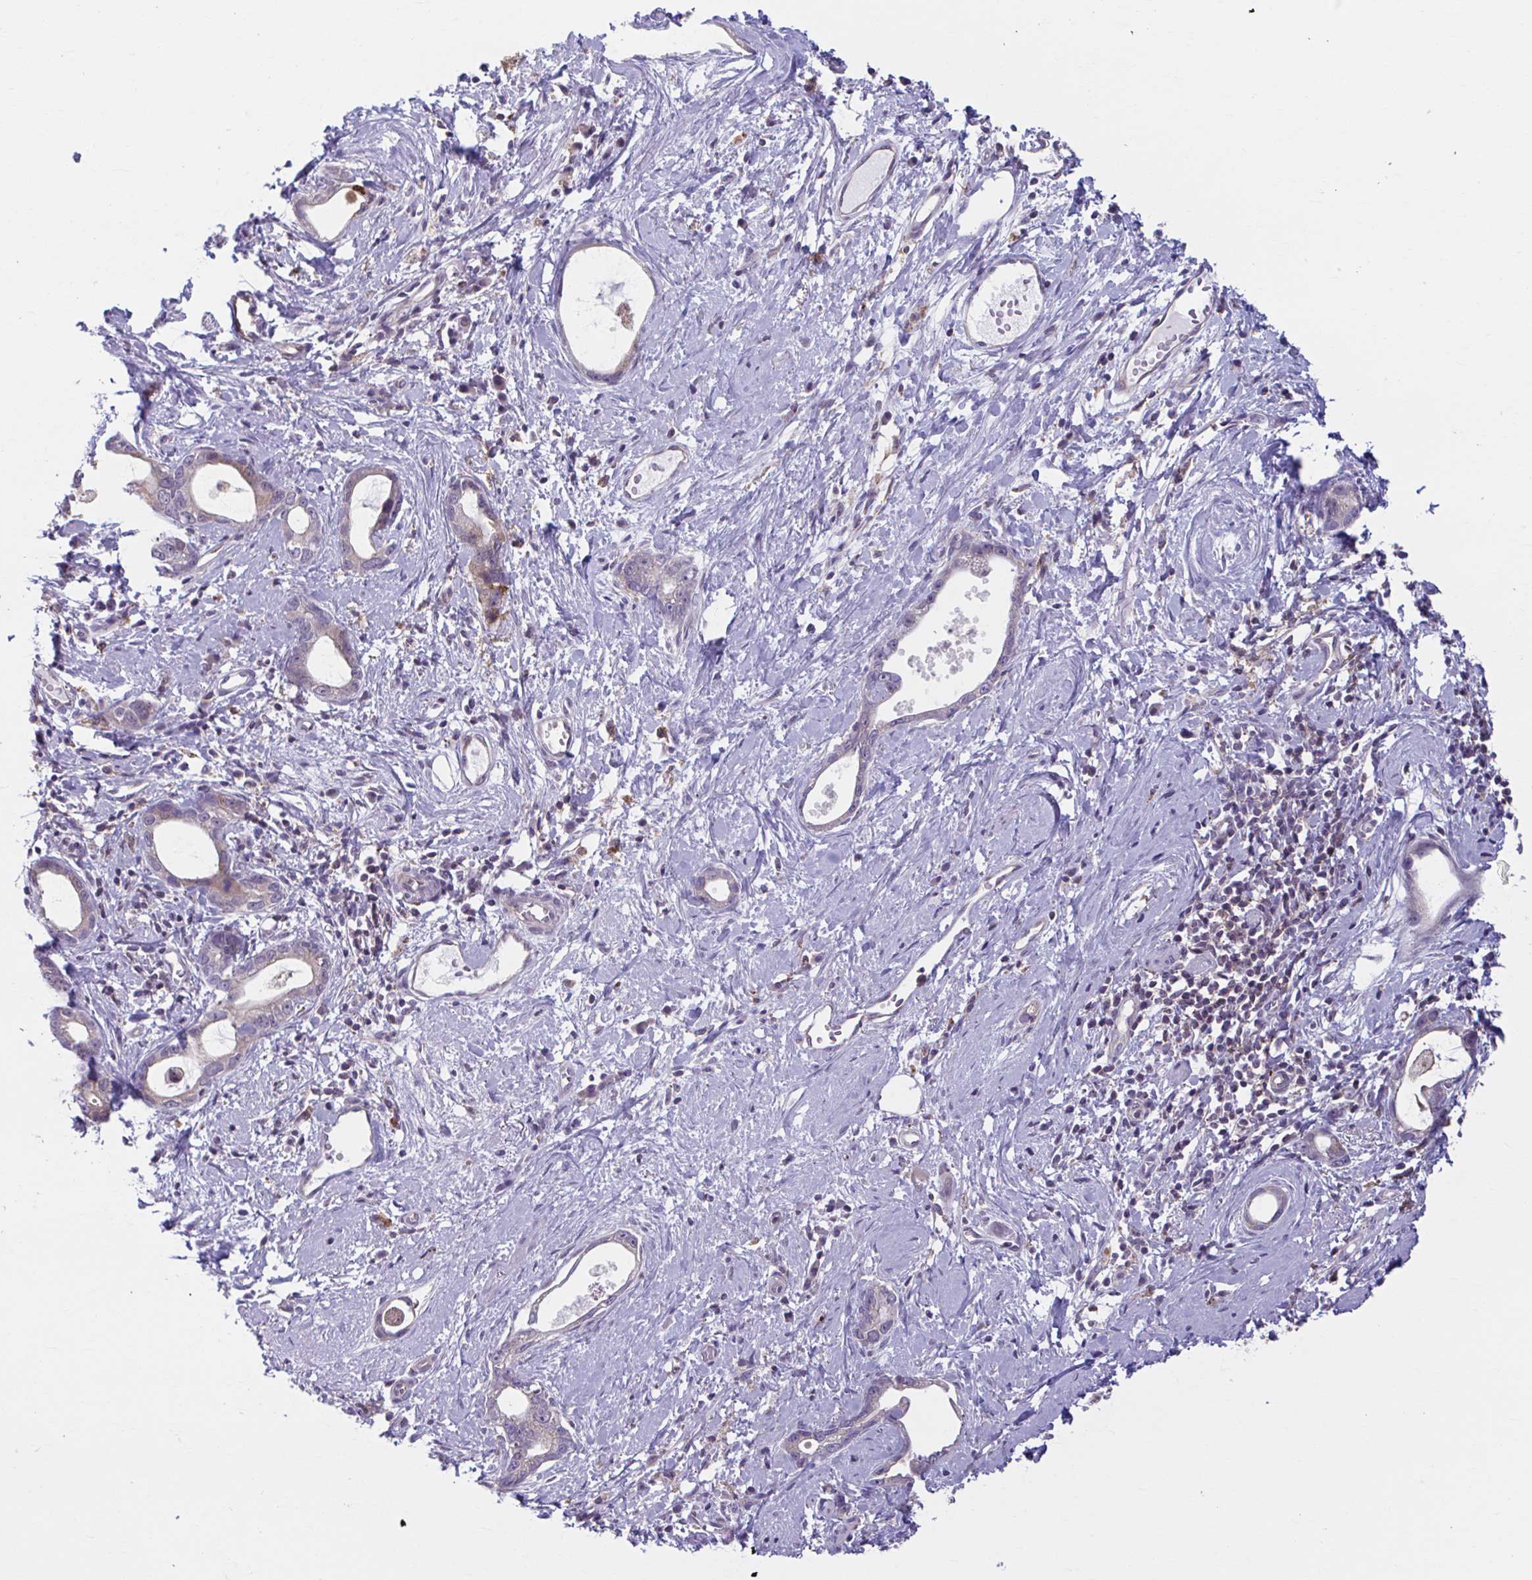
{"staining": {"intensity": "weak", "quantity": "25%-75%", "location": "cytoplasmic/membranous"}, "tissue": "stomach cancer", "cell_type": "Tumor cells", "image_type": "cancer", "snomed": [{"axis": "morphology", "description": "Adenocarcinoma, NOS"}, {"axis": "topography", "description": "Stomach"}], "caption": "A micrograph showing weak cytoplasmic/membranous staining in about 25%-75% of tumor cells in adenocarcinoma (stomach), as visualized by brown immunohistochemical staining.", "gene": "ADAT3", "patient": {"sex": "male", "age": 55}}